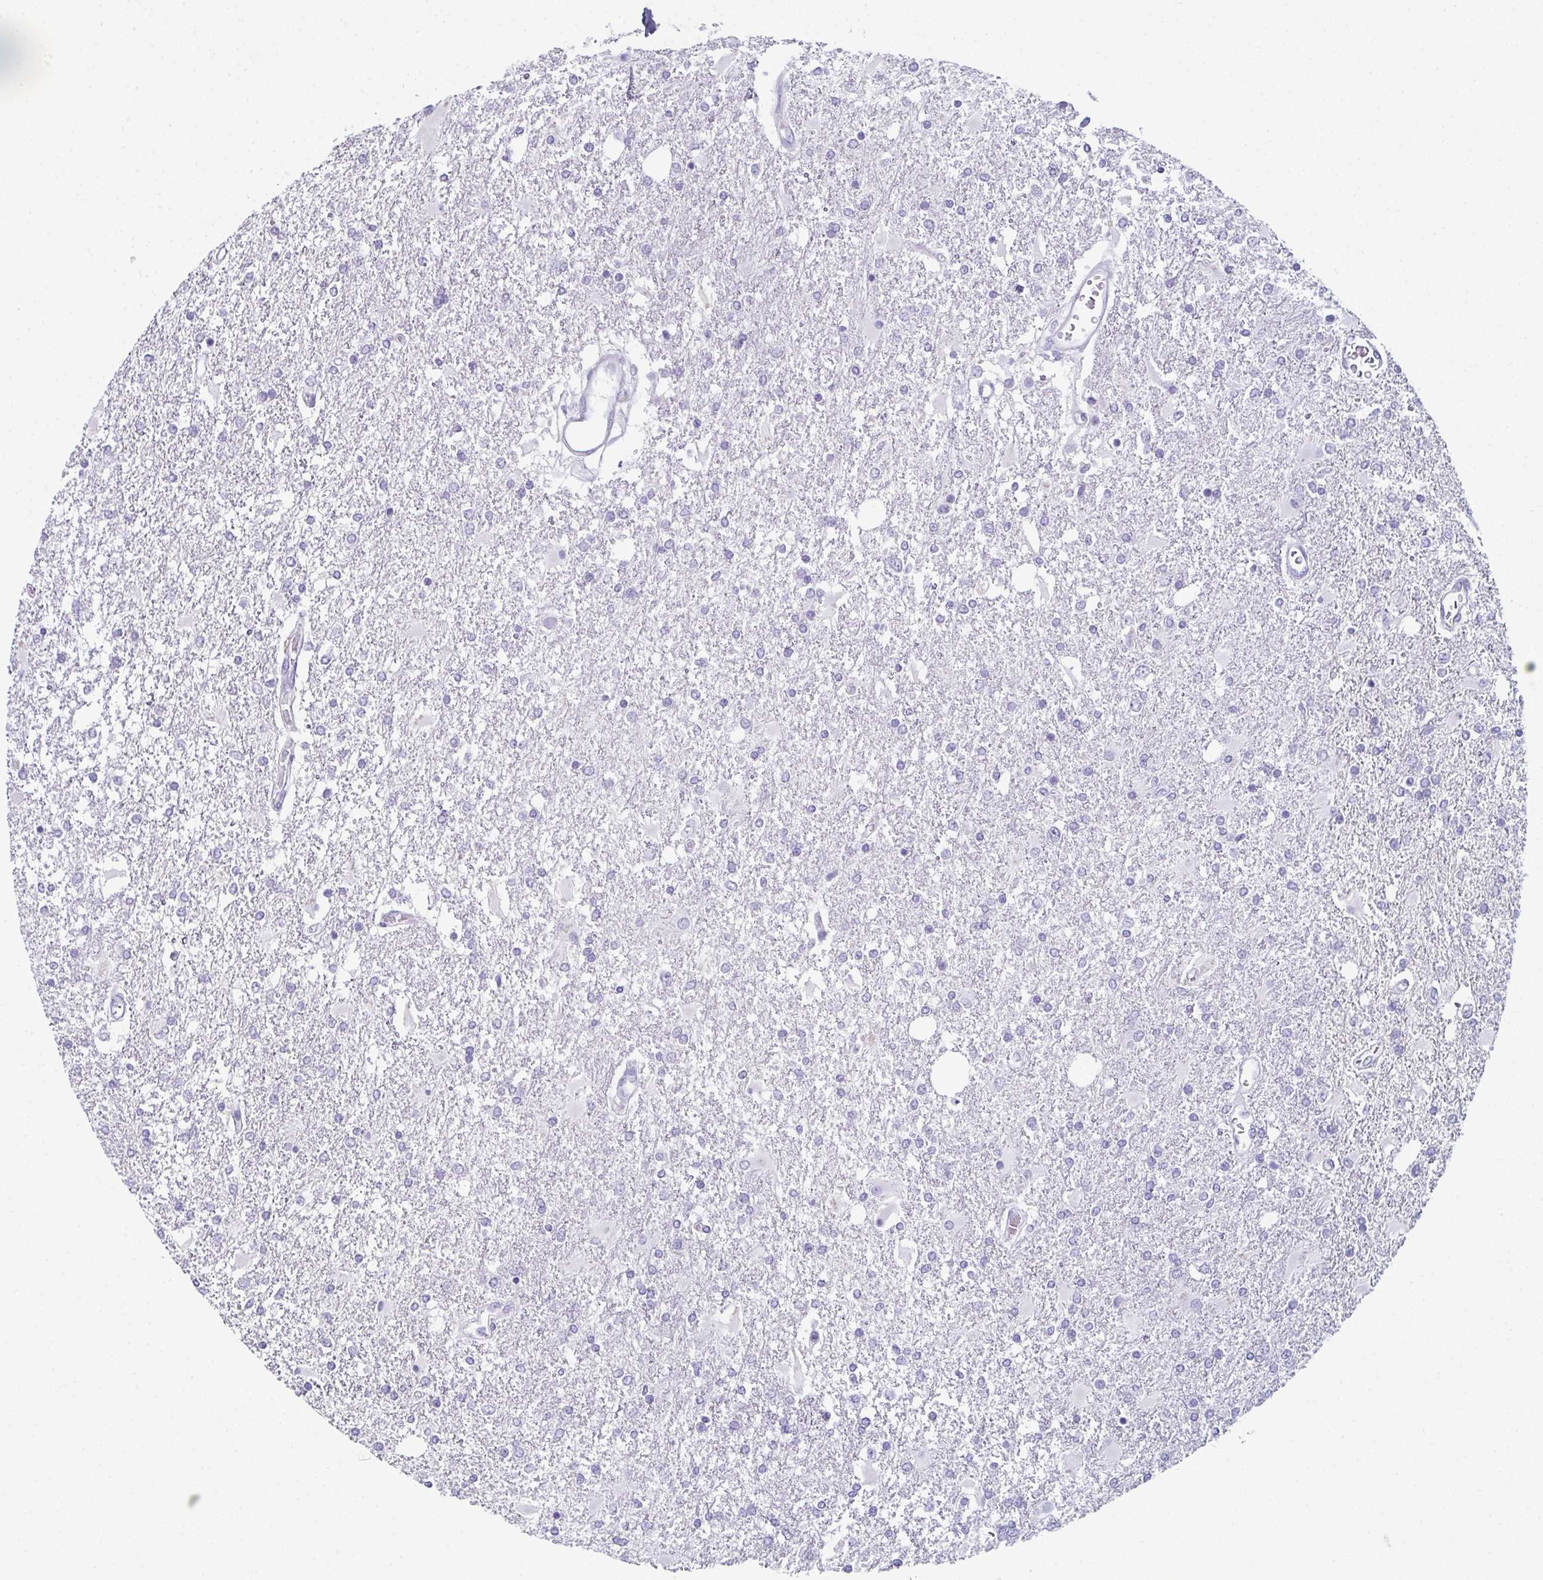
{"staining": {"intensity": "negative", "quantity": "none", "location": "none"}, "tissue": "glioma", "cell_type": "Tumor cells", "image_type": "cancer", "snomed": [{"axis": "morphology", "description": "Glioma, malignant, High grade"}, {"axis": "topography", "description": "Cerebral cortex"}], "caption": "An immunohistochemistry (IHC) histopathology image of malignant glioma (high-grade) is shown. There is no staining in tumor cells of malignant glioma (high-grade).", "gene": "ENKUR", "patient": {"sex": "male", "age": 79}}